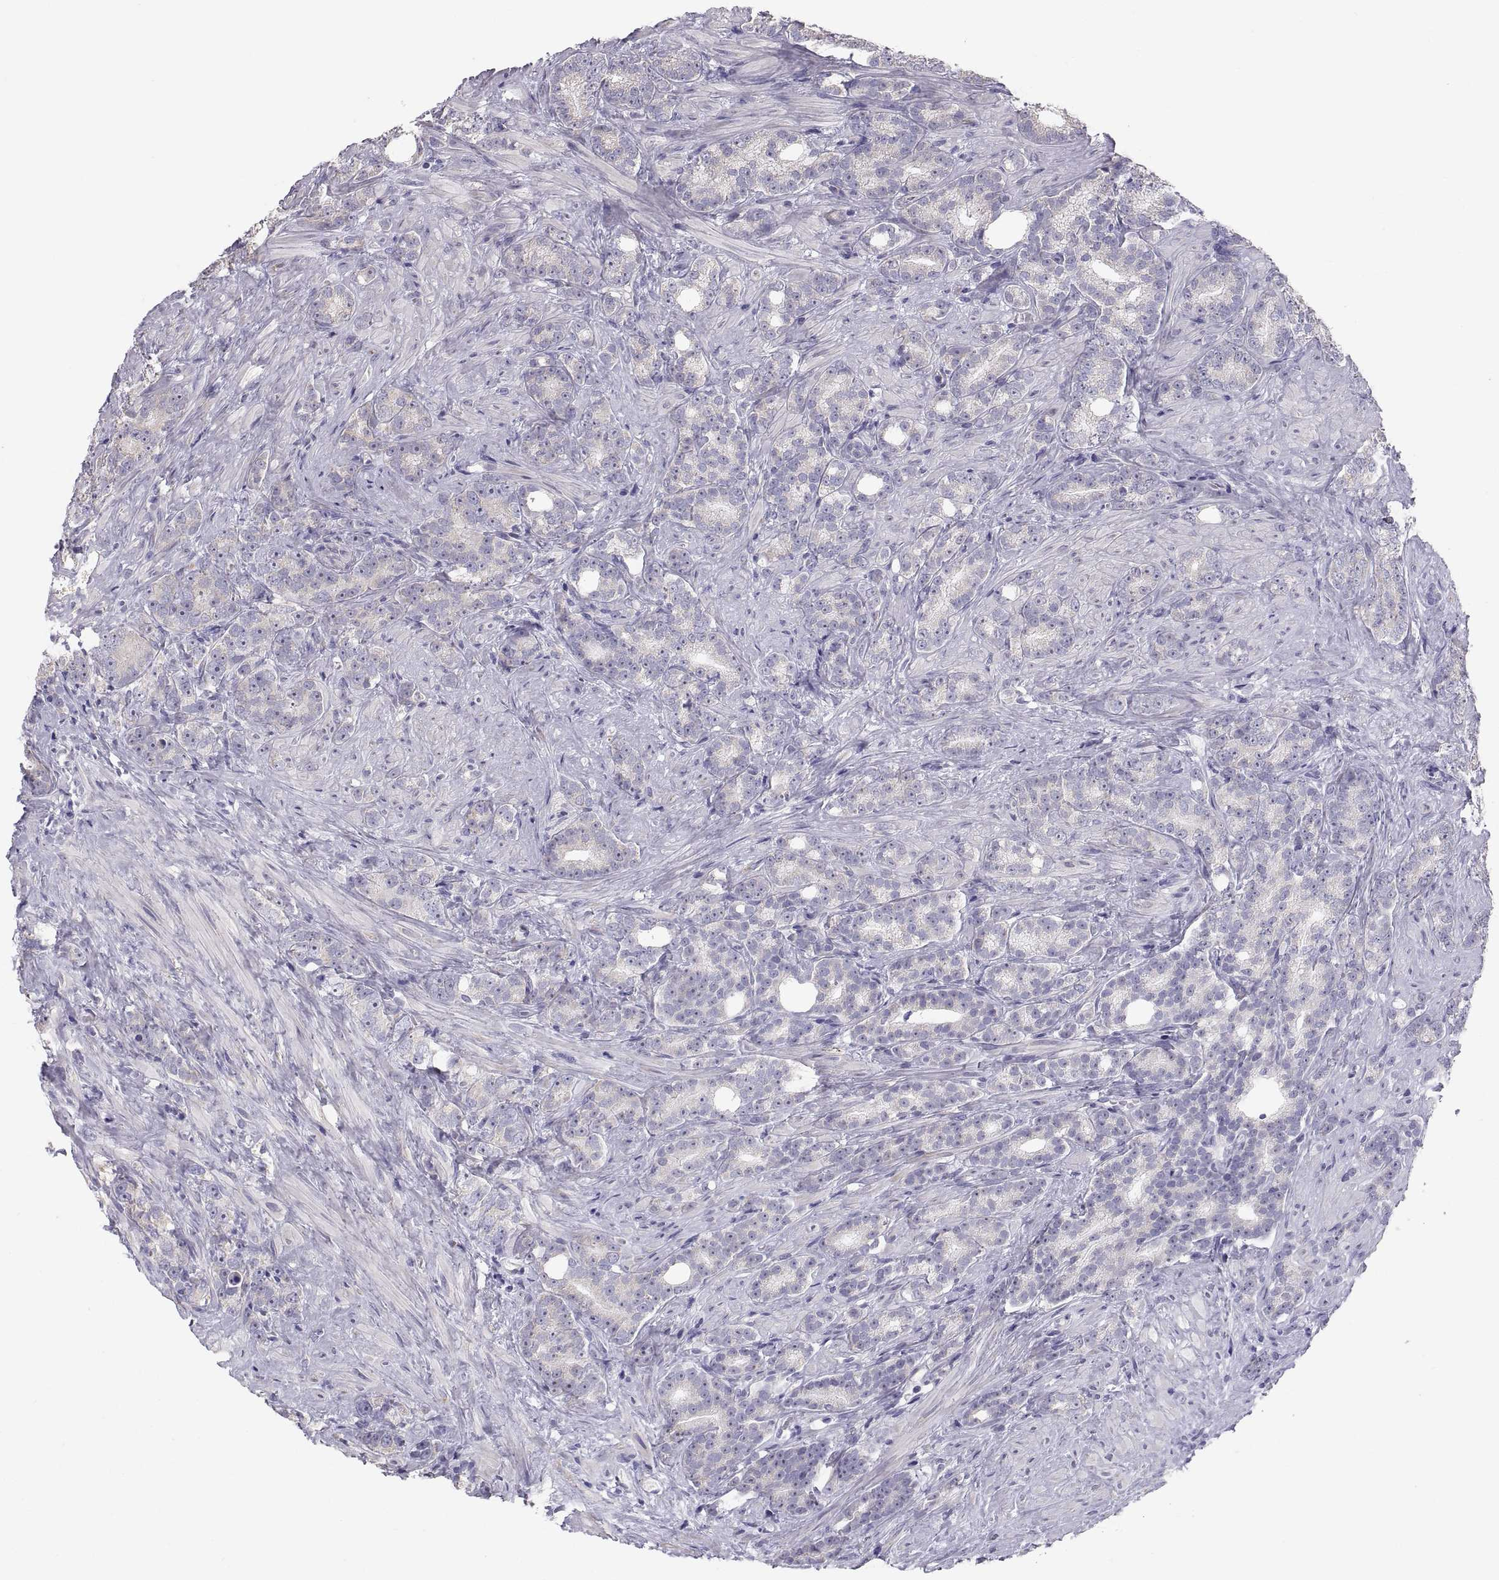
{"staining": {"intensity": "negative", "quantity": "none", "location": "none"}, "tissue": "prostate cancer", "cell_type": "Tumor cells", "image_type": "cancer", "snomed": [{"axis": "morphology", "description": "Adenocarcinoma, High grade"}, {"axis": "topography", "description": "Prostate"}], "caption": "IHC of human prostate cancer (adenocarcinoma (high-grade)) demonstrates no positivity in tumor cells.", "gene": "TNNC1", "patient": {"sex": "male", "age": 90}}